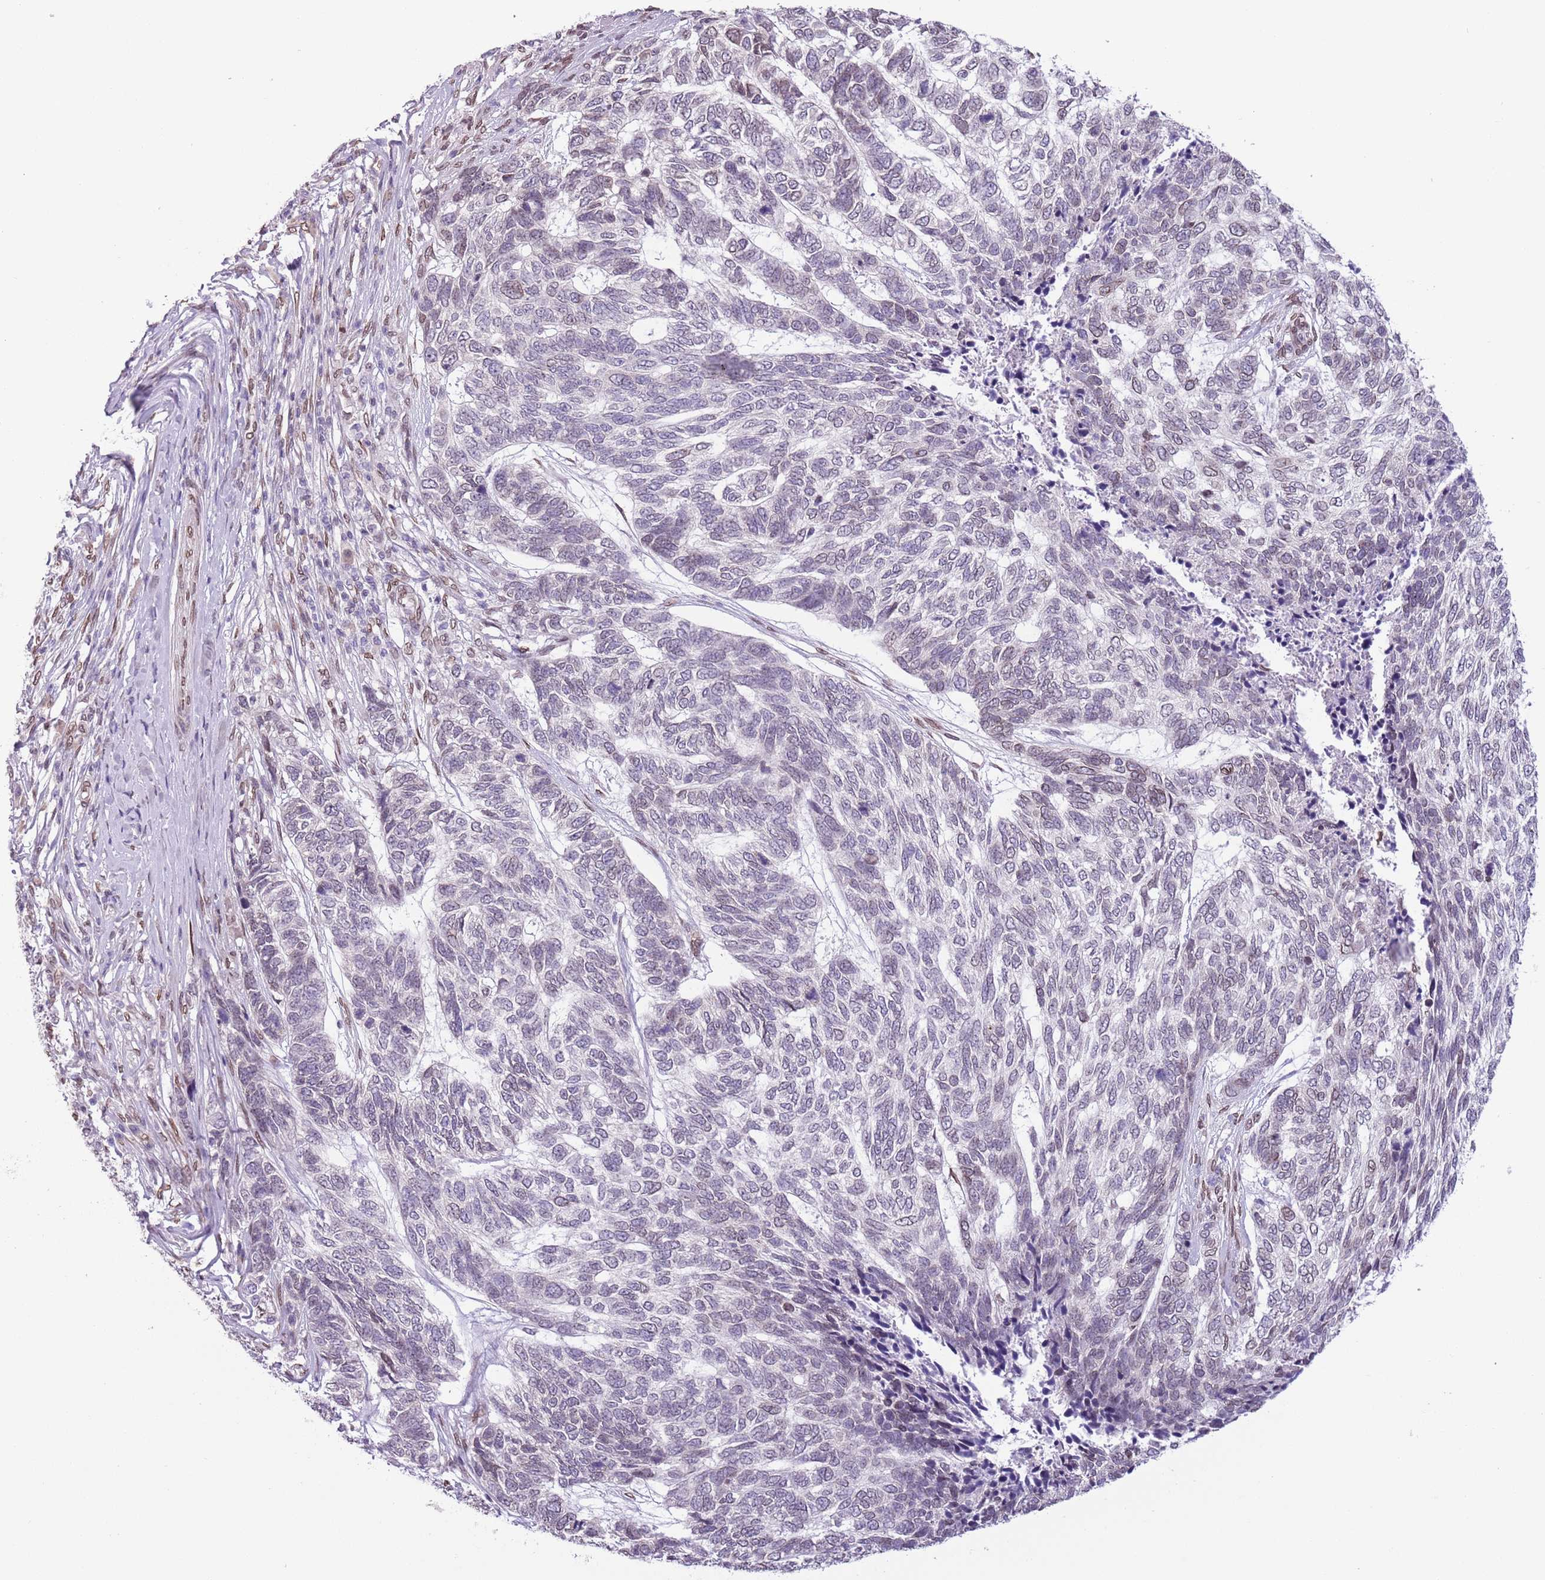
{"staining": {"intensity": "weak", "quantity": "<25%", "location": "cytoplasmic/membranous,nuclear"}, "tissue": "skin cancer", "cell_type": "Tumor cells", "image_type": "cancer", "snomed": [{"axis": "morphology", "description": "Basal cell carcinoma"}, {"axis": "topography", "description": "Skin"}], "caption": "The immunohistochemistry (IHC) micrograph has no significant expression in tumor cells of skin cancer tissue.", "gene": "ZGLP1", "patient": {"sex": "female", "age": 65}}